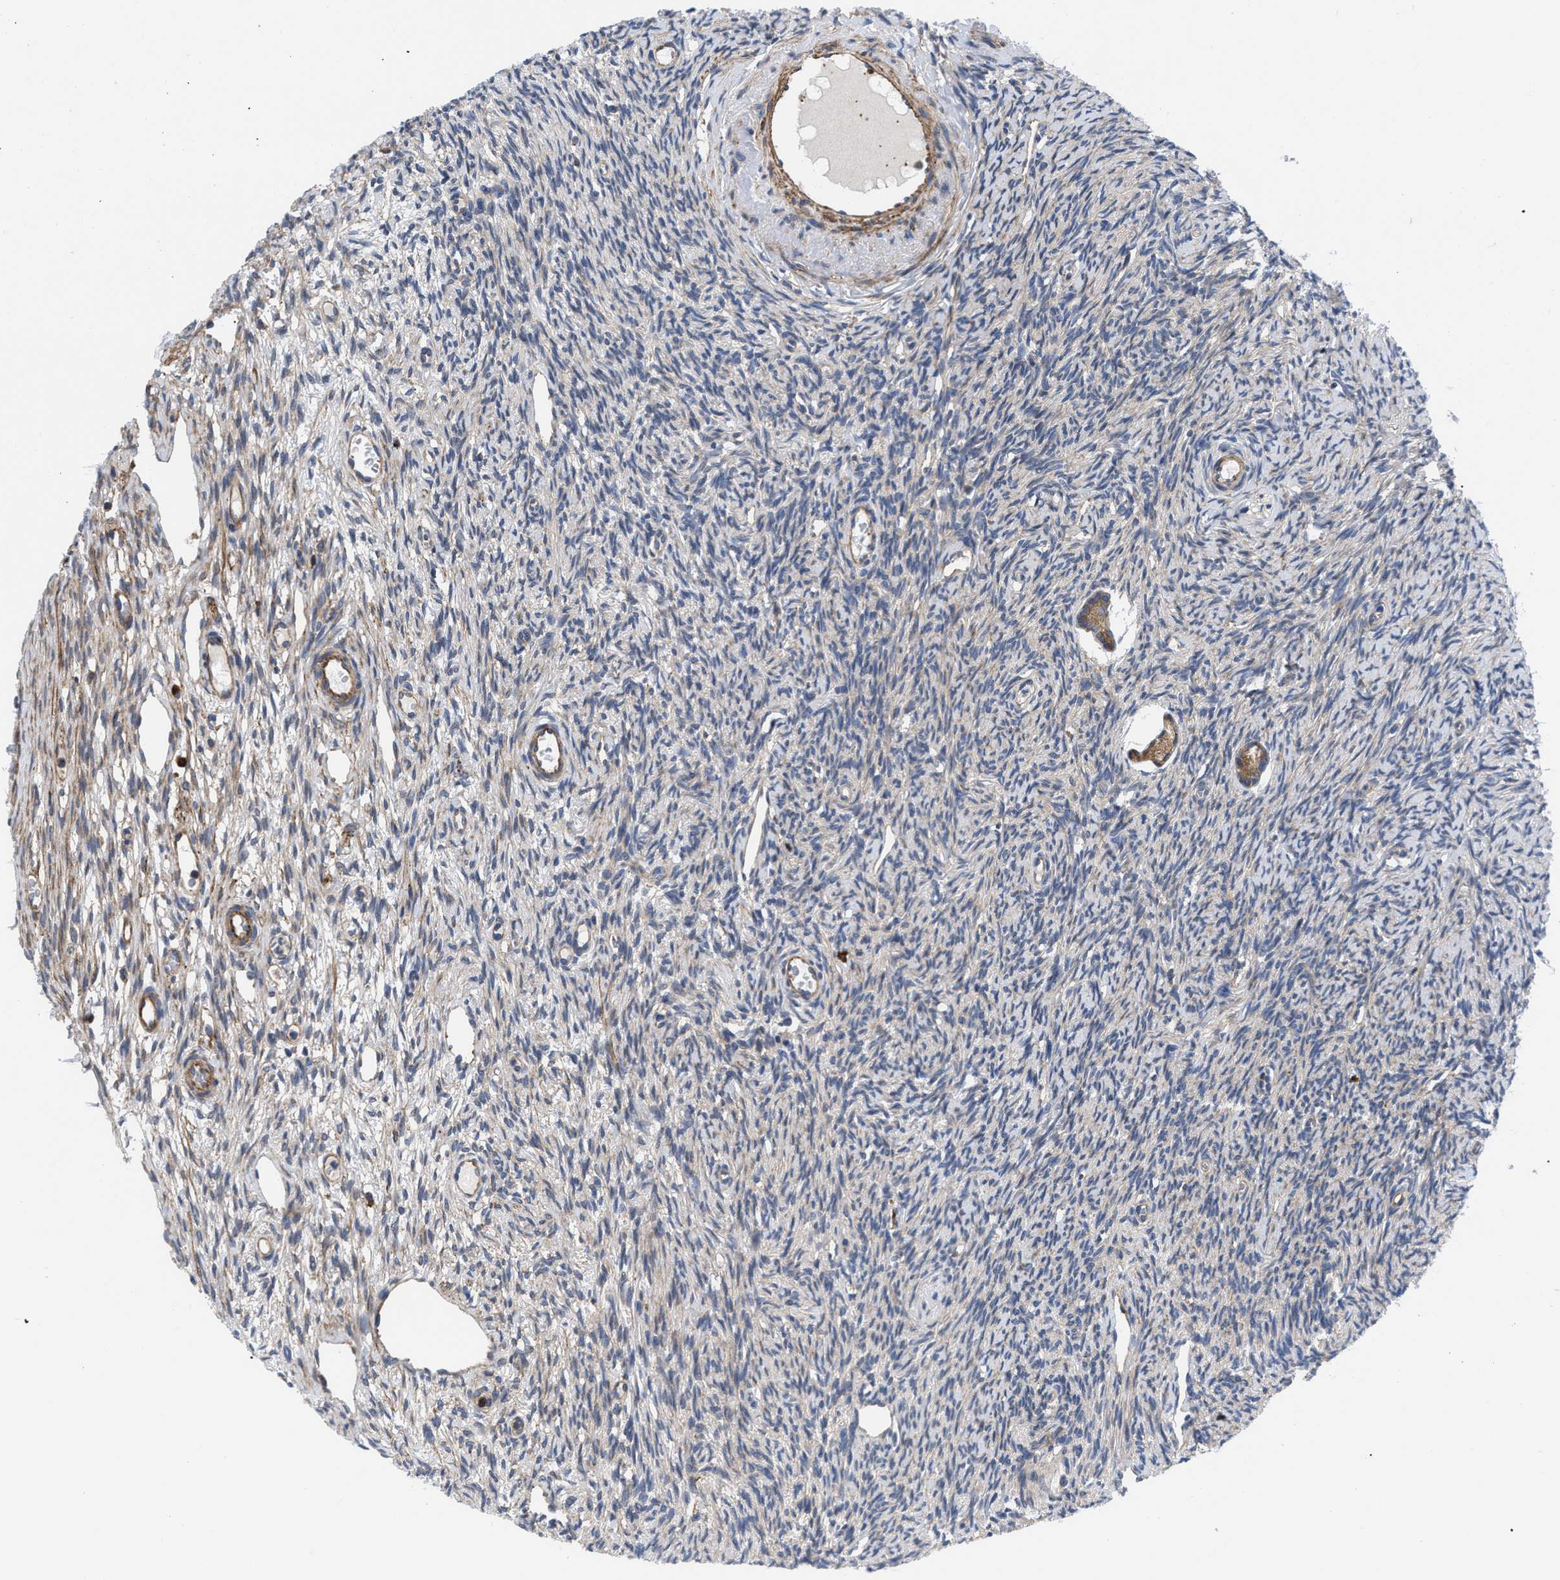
{"staining": {"intensity": "moderate", "quantity": ">75%", "location": "cytoplasmic/membranous"}, "tissue": "ovary", "cell_type": "Follicle cells", "image_type": "normal", "snomed": [{"axis": "morphology", "description": "Normal tissue, NOS"}, {"axis": "topography", "description": "Ovary"}], "caption": "Follicle cells display medium levels of moderate cytoplasmic/membranous expression in approximately >75% of cells in benign ovary.", "gene": "SPAST", "patient": {"sex": "female", "age": 33}}